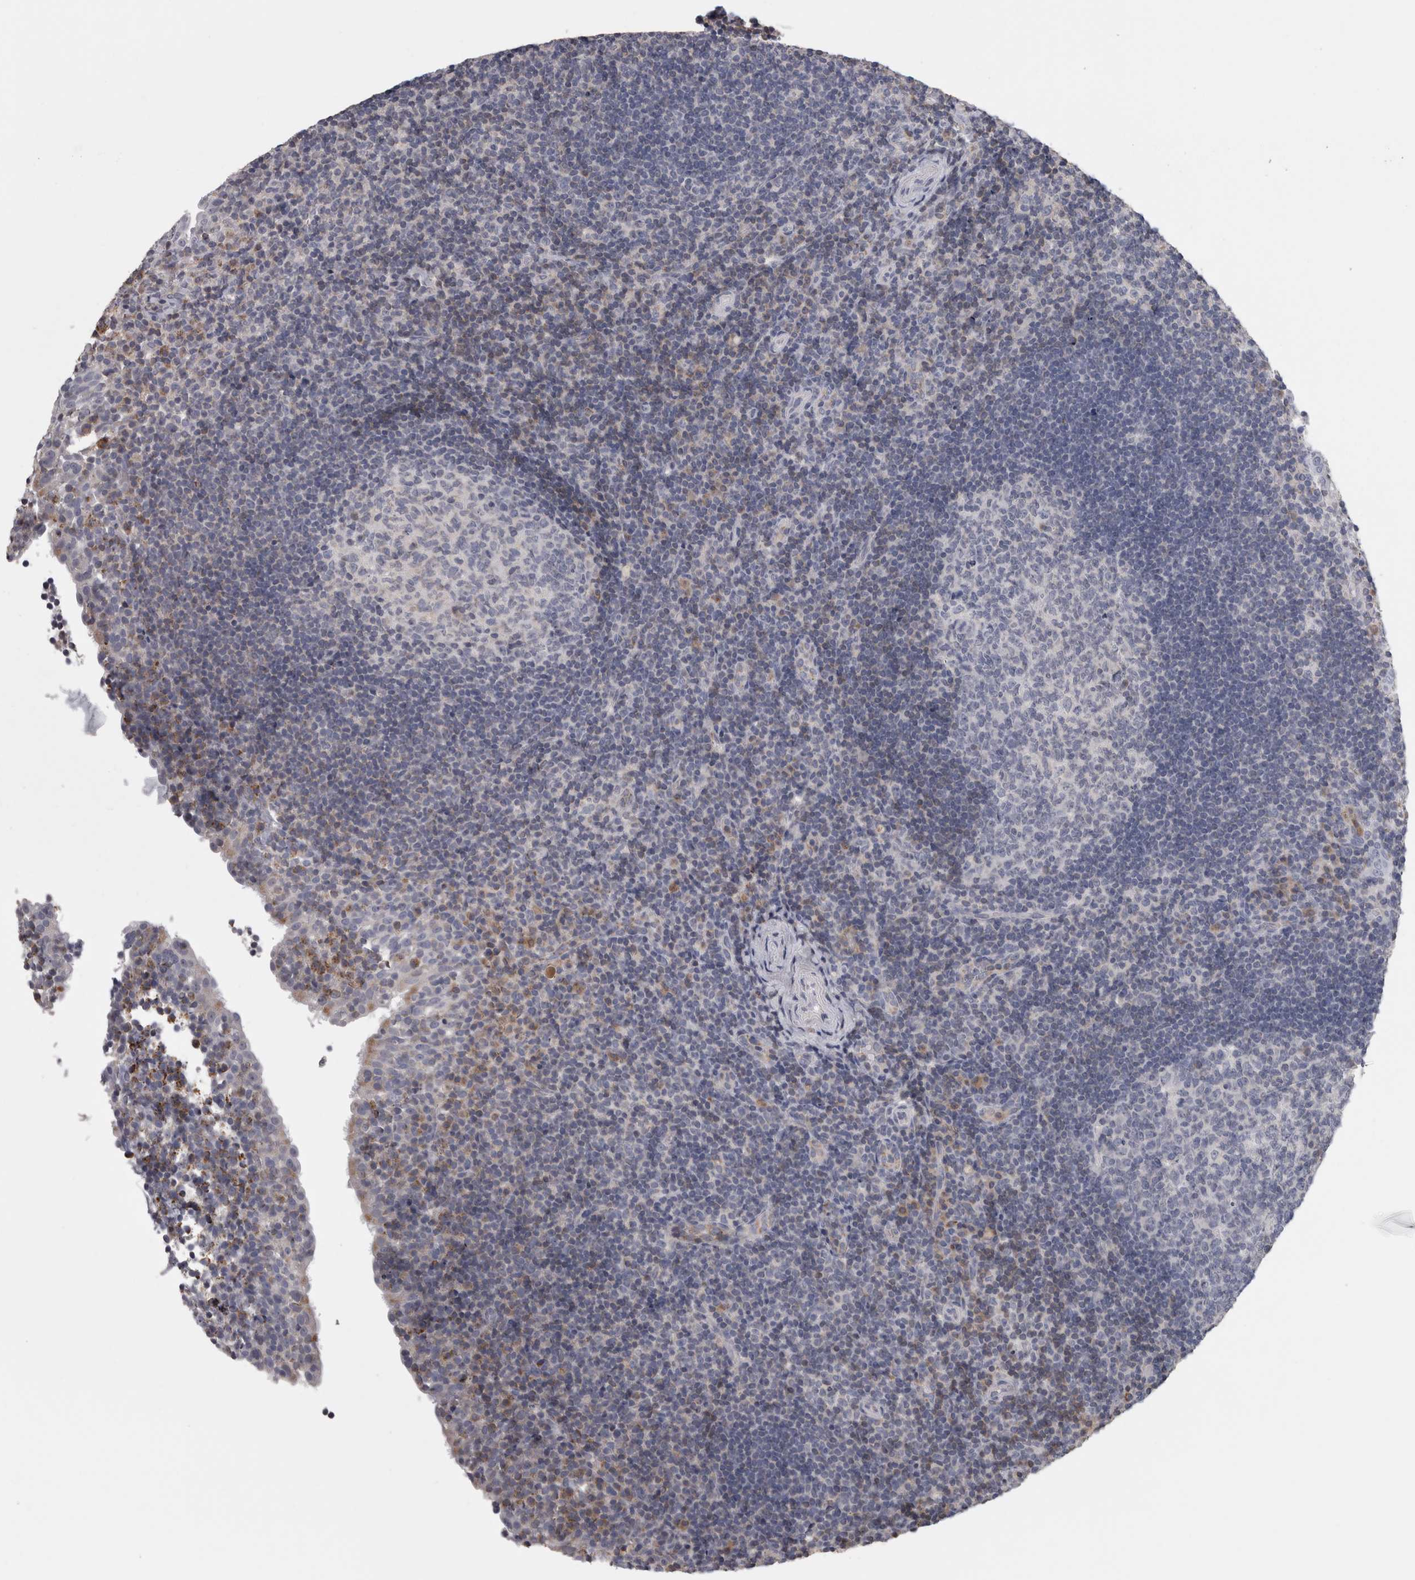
{"staining": {"intensity": "negative", "quantity": "none", "location": "none"}, "tissue": "tonsil", "cell_type": "Germinal center cells", "image_type": "normal", "snomed": [{"axis": "morphology", "description": "Normal tissue, NOS"}, {"axis": "topography", "description": "Tonsil"}], "caption": "Immunohistochemistry (IHC) photomicrograph of normal human tonsil stained for a protein (brown), which shows no staining in germinal center cells.", "gene": "TCAP", "patient": {"sex": "female", "age": 40}}